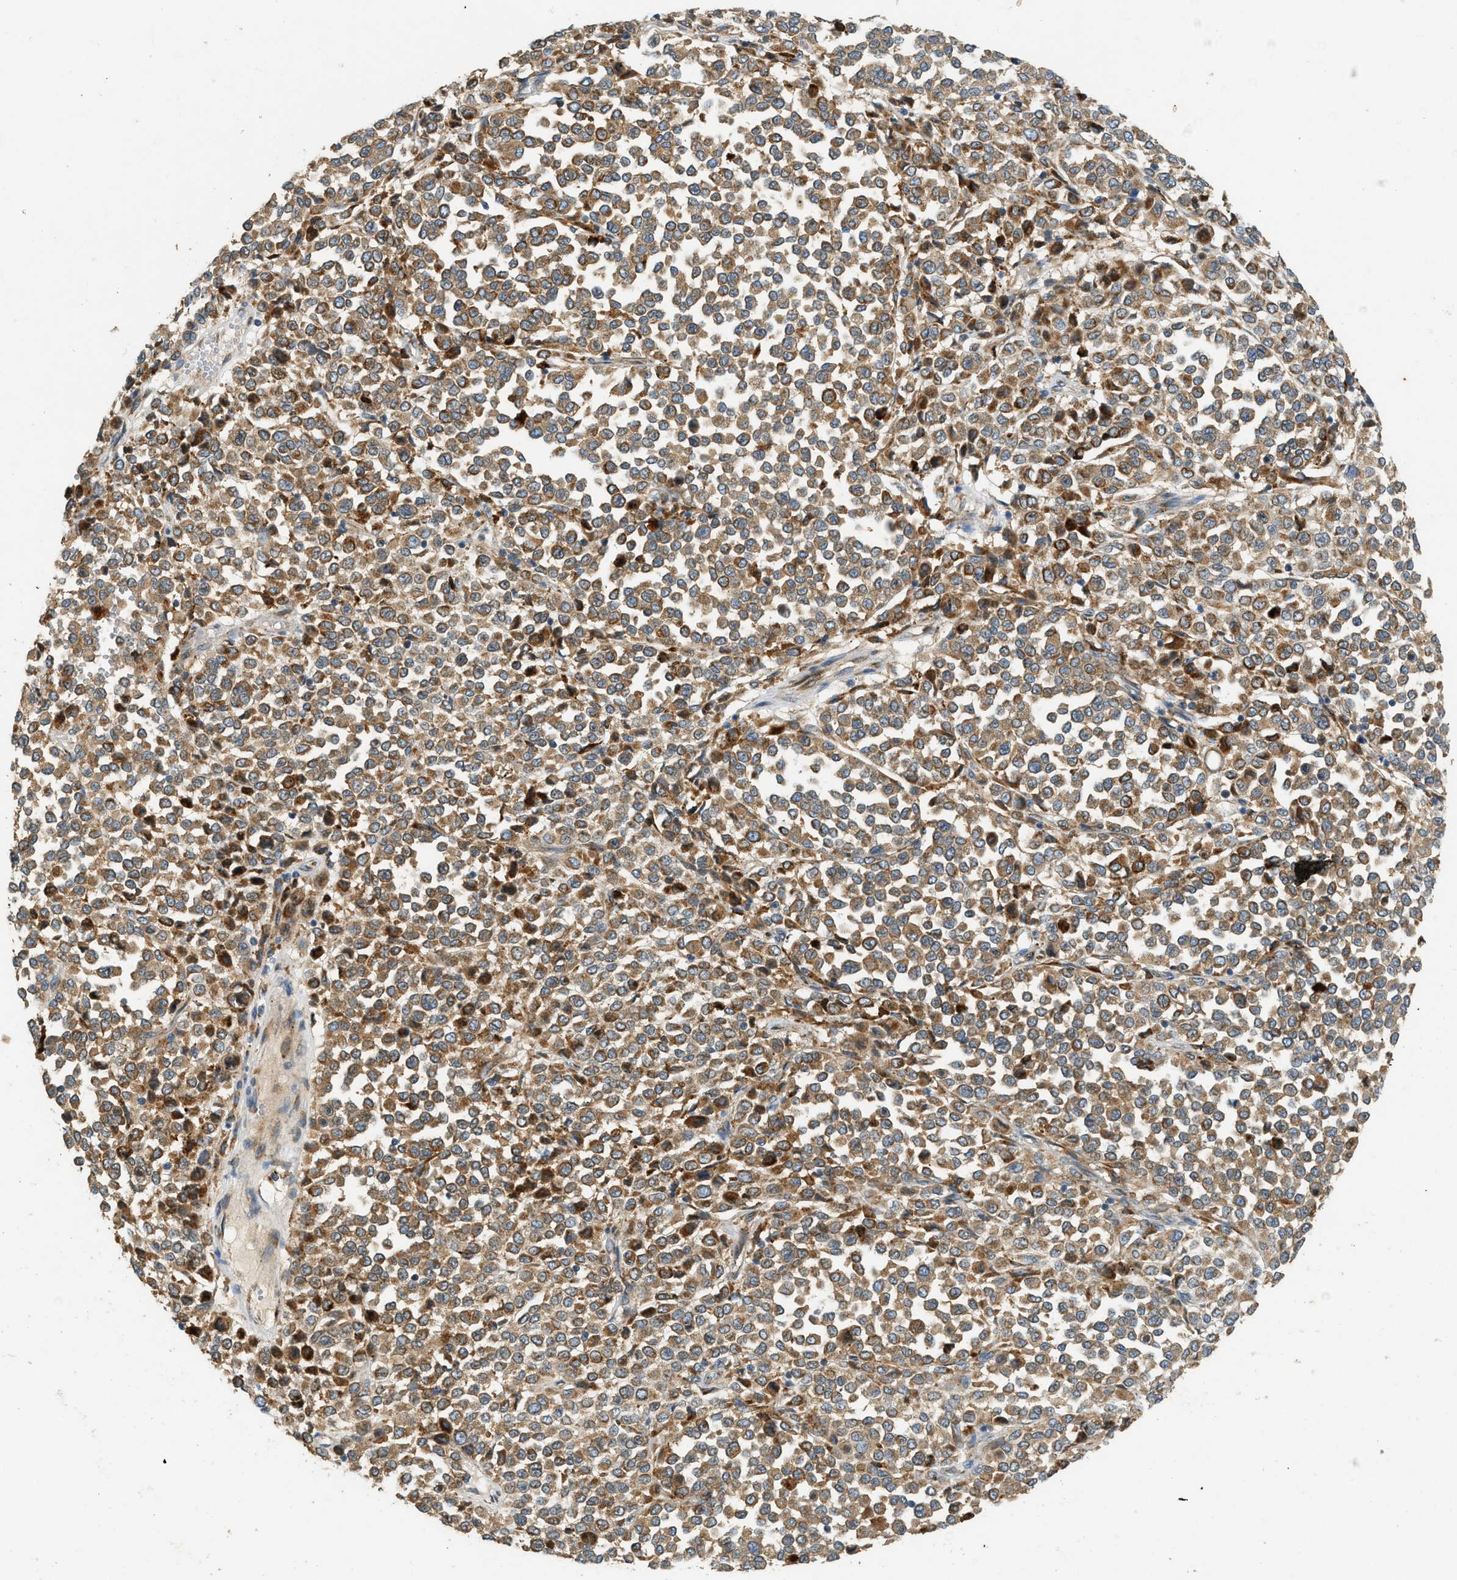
{"staining": {"intensity": "moderate", "quantity": ">75%", "location": "cytoplasmic/membranous"}, "tissue": "melanoma", "cell_type": "Tumor cells", "image_type": "cancer", "snomed": [{"axis": "morphology", "description": "Malignant melanoma, Metastatic site"}, {"axis": "topography", "description": "Pancreas"}], "caption": "Malignant melanoma (metastatic site) was stained to show a protein in brown. There is medium levels of moderate cytoplasmic/membranous expression in approximately >75% of tumor cells.", "gene": "CTSB", "patient": {"sex": "female", "age": 30}}